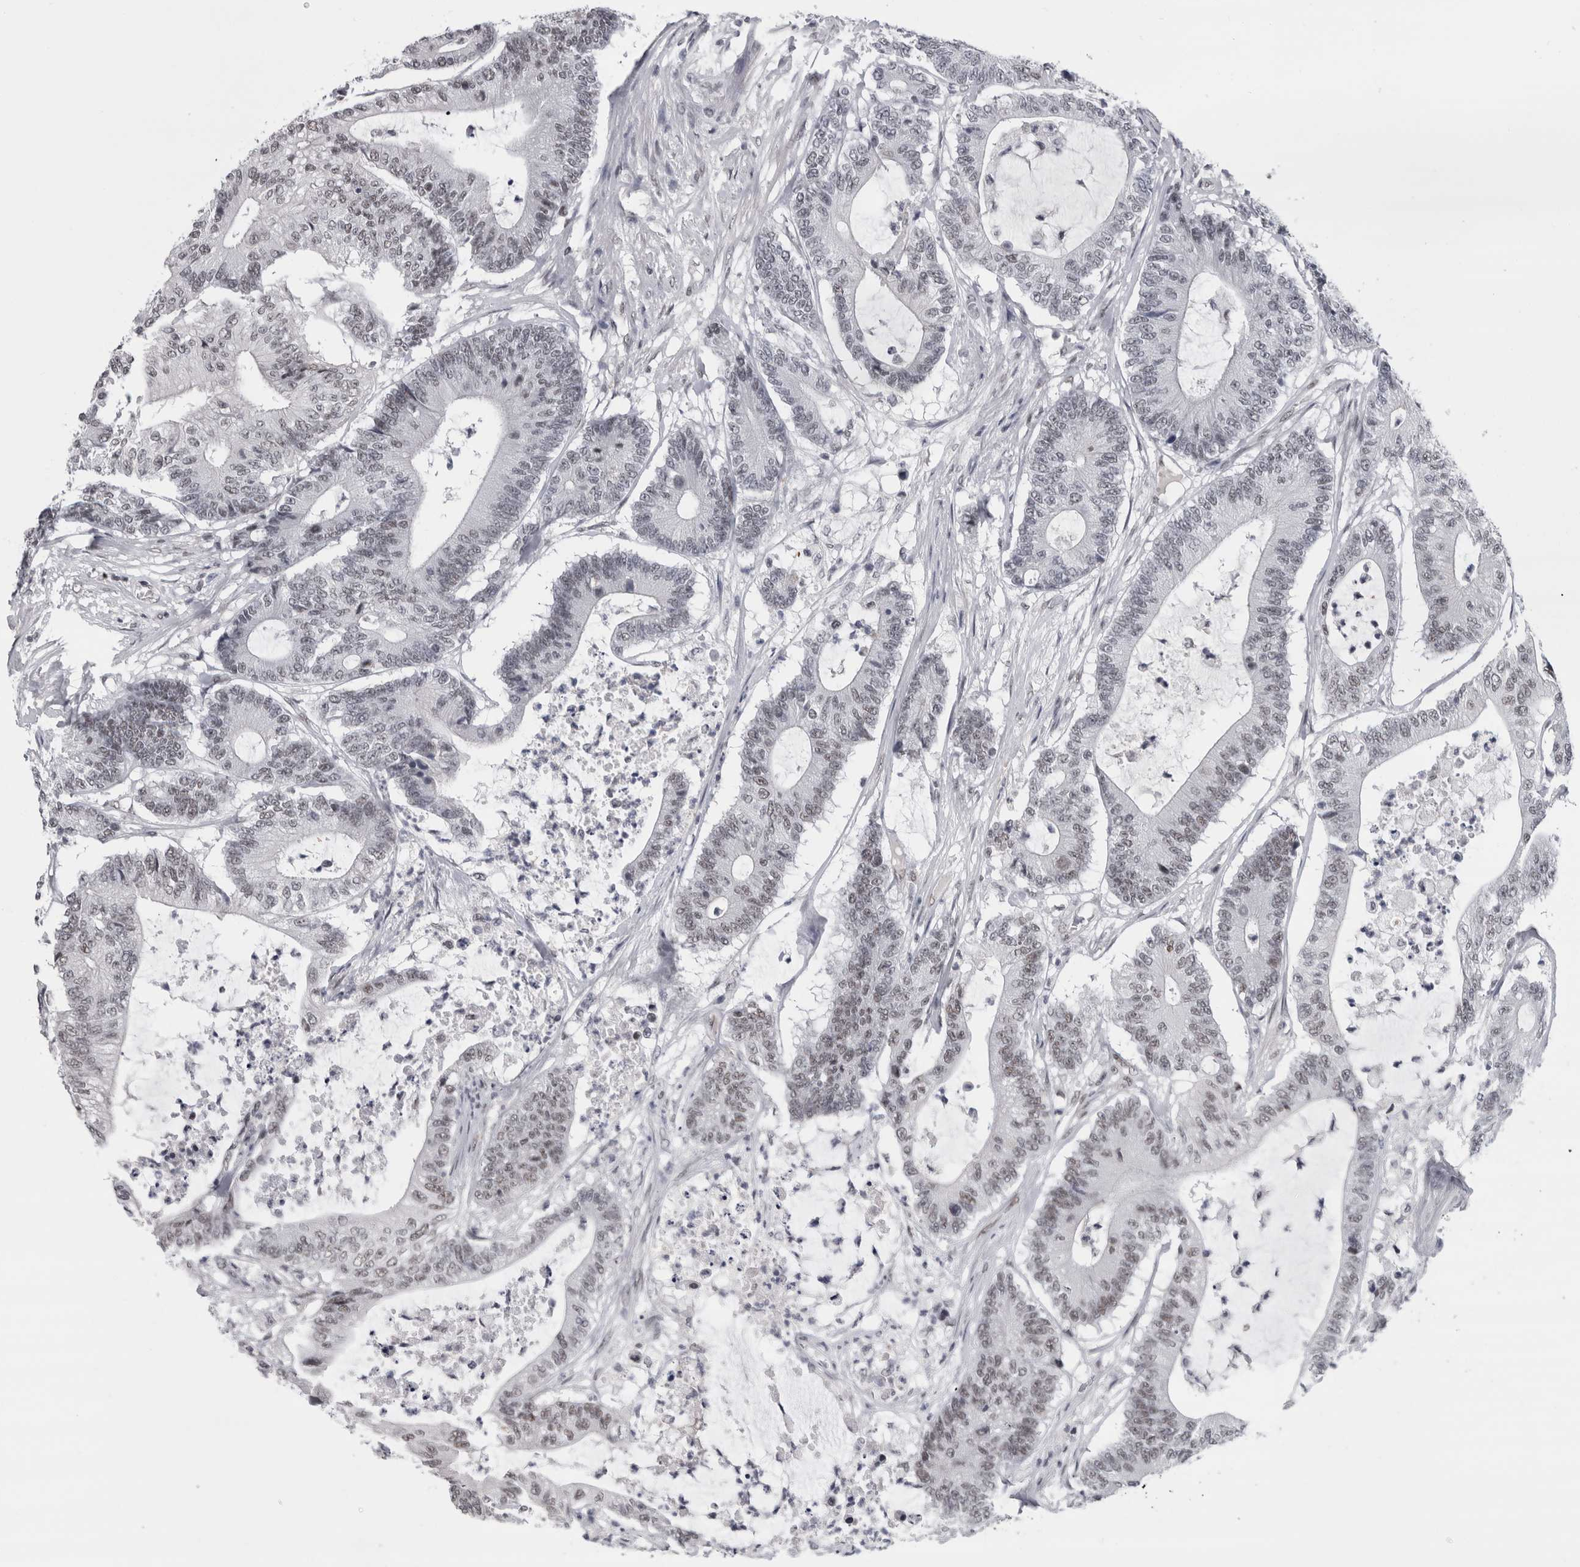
{"staining": {"intensity": "weak", "quantity": "<25%", "location": "nuclear"}, "tissue": "colorectal cancer", "cell_type": "Tumor cells", "image_type": "cancer", "snomed": [{"axis": "morphology", "description": "Adenocarcinoma, NOS"}, {"axis": "topography", "description": "Colon"}], "caption": "There is no significant expression in tumor cells of colorectal cancer (adenocarcinoma).", "gene": "ARID4B", "patient": {"sex": "female", "age": 84}}